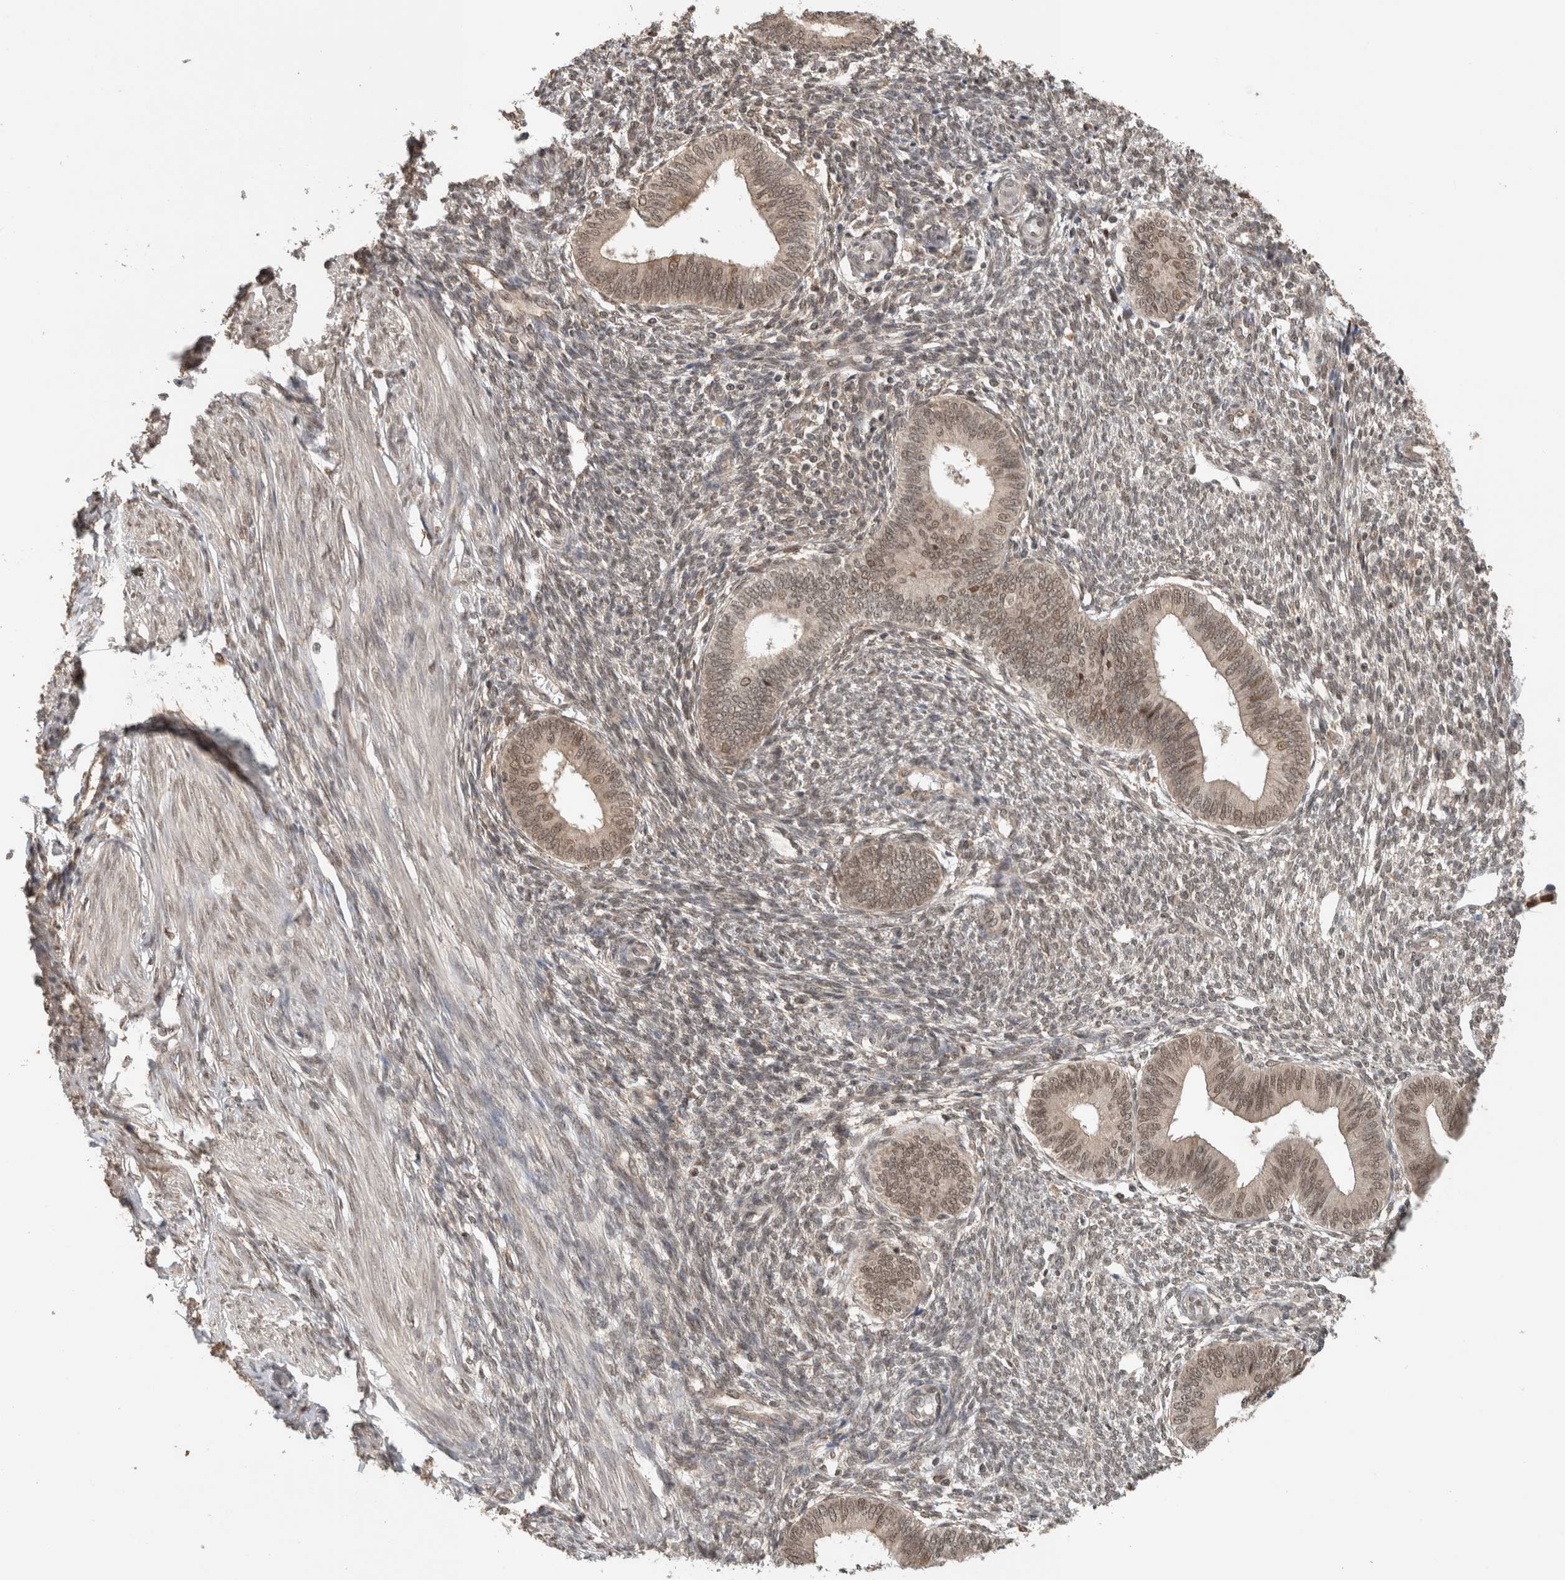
{"staining": {"intensity": "moderate", "quantity": "25%-75%", "location": "nuclear"}, "tissue": "endometrium", "cell_type": "Cells in endometrial stroma", "image_type": "normal", "snomed": [{"axis": "morphology", "description": "Normal tissue, NOS"}, {"axis": "topography", "description": "Endometrium"}], "caption": "Immunohistochemistry (IHC) (DAB) staining of benign endometrium displays moderate nuclear protein positivity in approximately 25%-75% of cells in endometrial stroma. (IHC, brightfield microscopy, high magnification).", "gene": "C1orf21", "patient": {"sex": "female", "age": 46}}